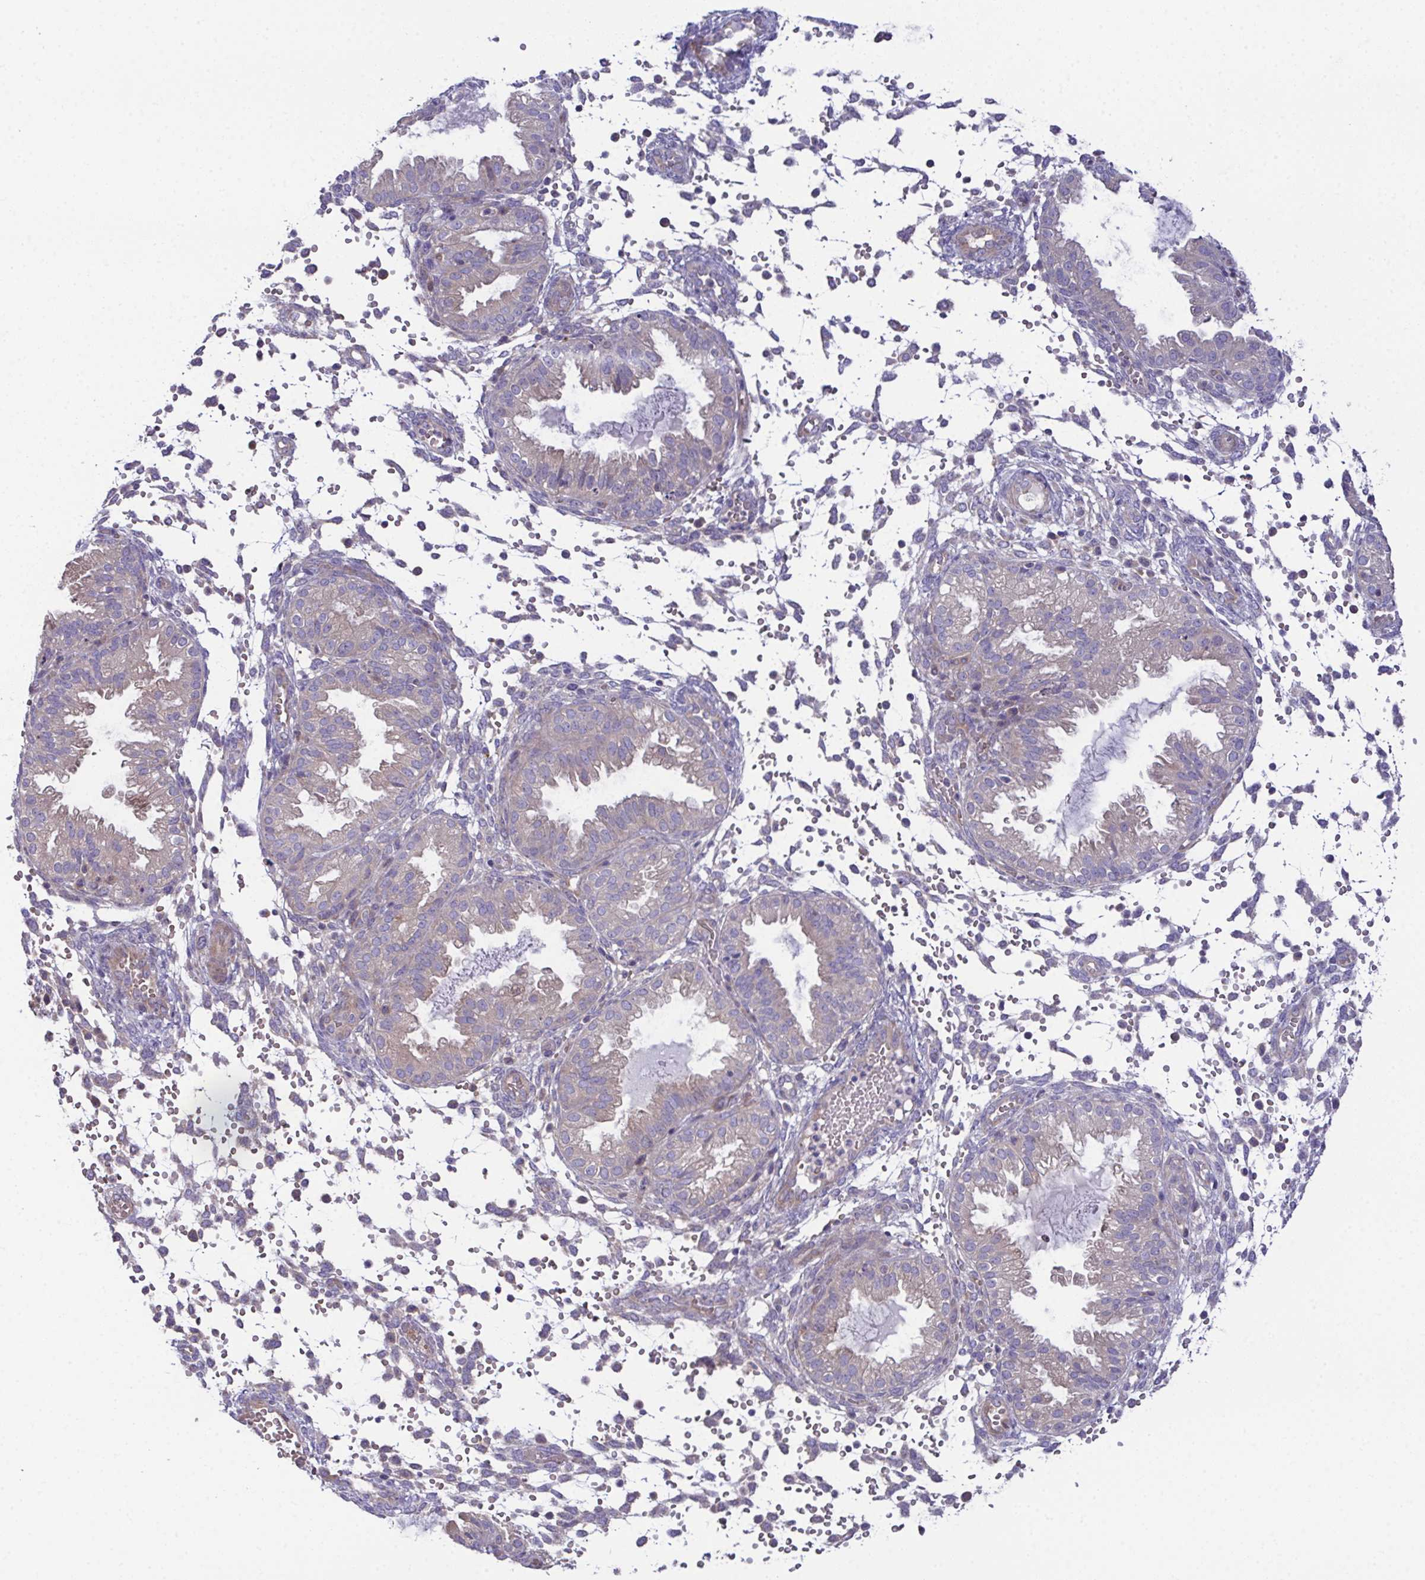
{"staining": {"intensity": "weak", "quantity": "25%-75%", "location": "cytoplasmic/membranous"}, "tissue": "endometrium", "cell_type": "Cells in endometrial stroma", "image_type": "normal", "snomed": [{"axis": "morphology", "description": "Normal tissue, NOS"}, {"axis": "topography", "description": "Endometrium"}], "caption": "Immunohistochemical staining of unremarkable endometrium displays low levels of weak cytoplasmic/membranous expression in about 25%-75% of cells in endometrial stroma.", "gene": "CFAP97D1", "patient": {"sex": "female", "age": 33}}